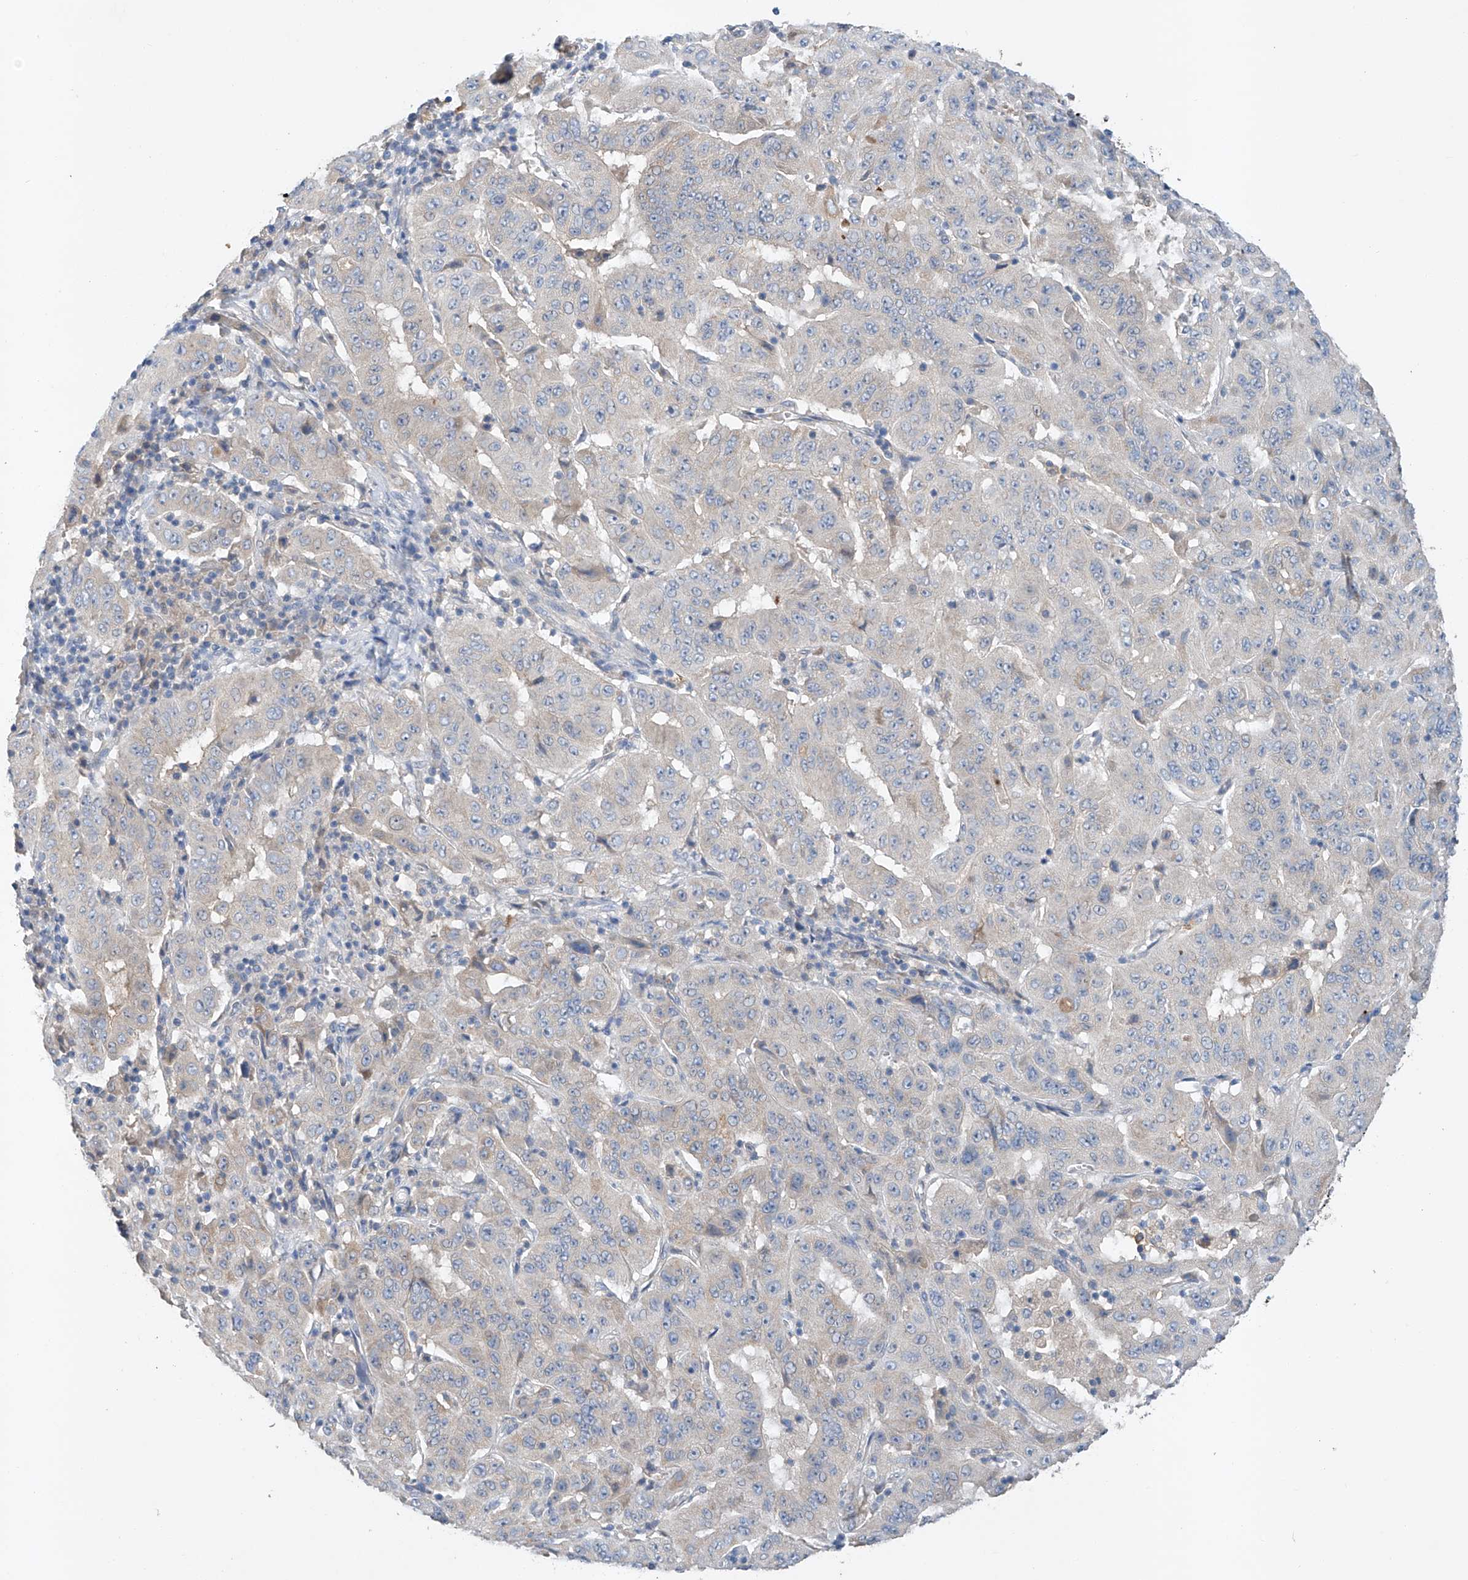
{"staining": {"intensity": "negative", "quantity": "none", "location": "none"}, "tissue": "pancreatic cancer", "cell_type": "Tumor cells", "image_type": "cancer", "snomed": [{"axis": "morphology", "description": "Adenocarcinoma, NOS"}, {"axis": "topography", "description": "Pancreas"}], "caption": "A photomicrograph of human pancreatic adenocarcinoma is negative for staining in tumor cells. (DAB immunohistochemistry, high magnification).", "gene": "GPC4", "patient": {"sex": "male", "age": 63}}